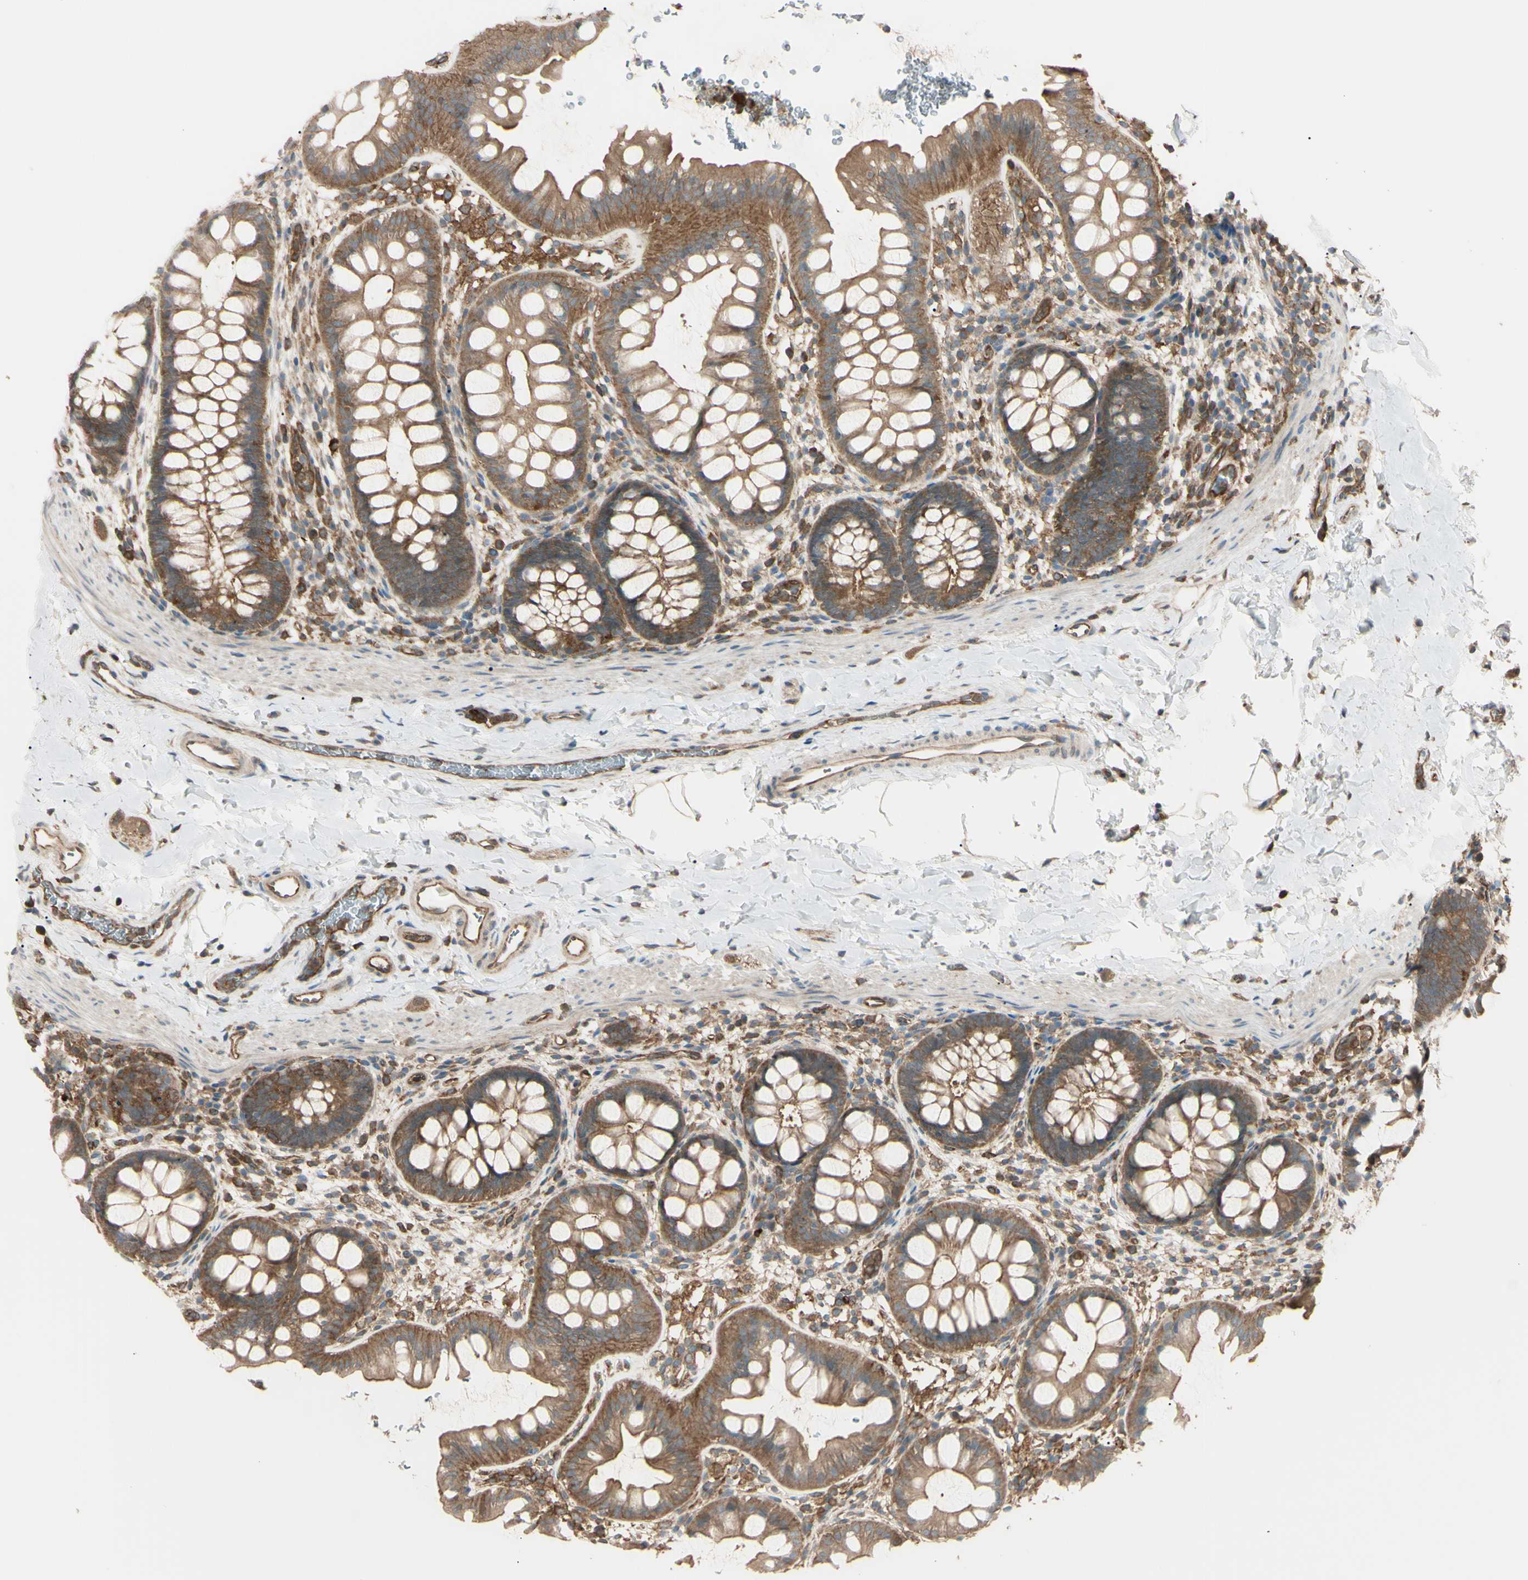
{"staining": {"intensity": "moderate", "quantity": ">75%", "location": "cytoplasmic/membranous"}, "tissue": "rectum", "cell_type": "Glandular cells", "image_type": "normal", "snomed": [{"axis": "morphology", "description": "Normal tissue, NOS"}, {"axis": "topography", "description": "Rectum"}], "caption": "A high-resolution micrograph shows immunohistochemistry (IHC) staining of unremarkable rectum, which reveals moderate cytoplasmic/membranous expression in about >75% of glandular cells. The staining was performed using DAB to visualize the protein expression in brown, while the nuclei were stained in blue with hematoxylin (Magnification: 20x).", "gene": "PTPN12", "patient": {"sex": "female", "age": 24}}